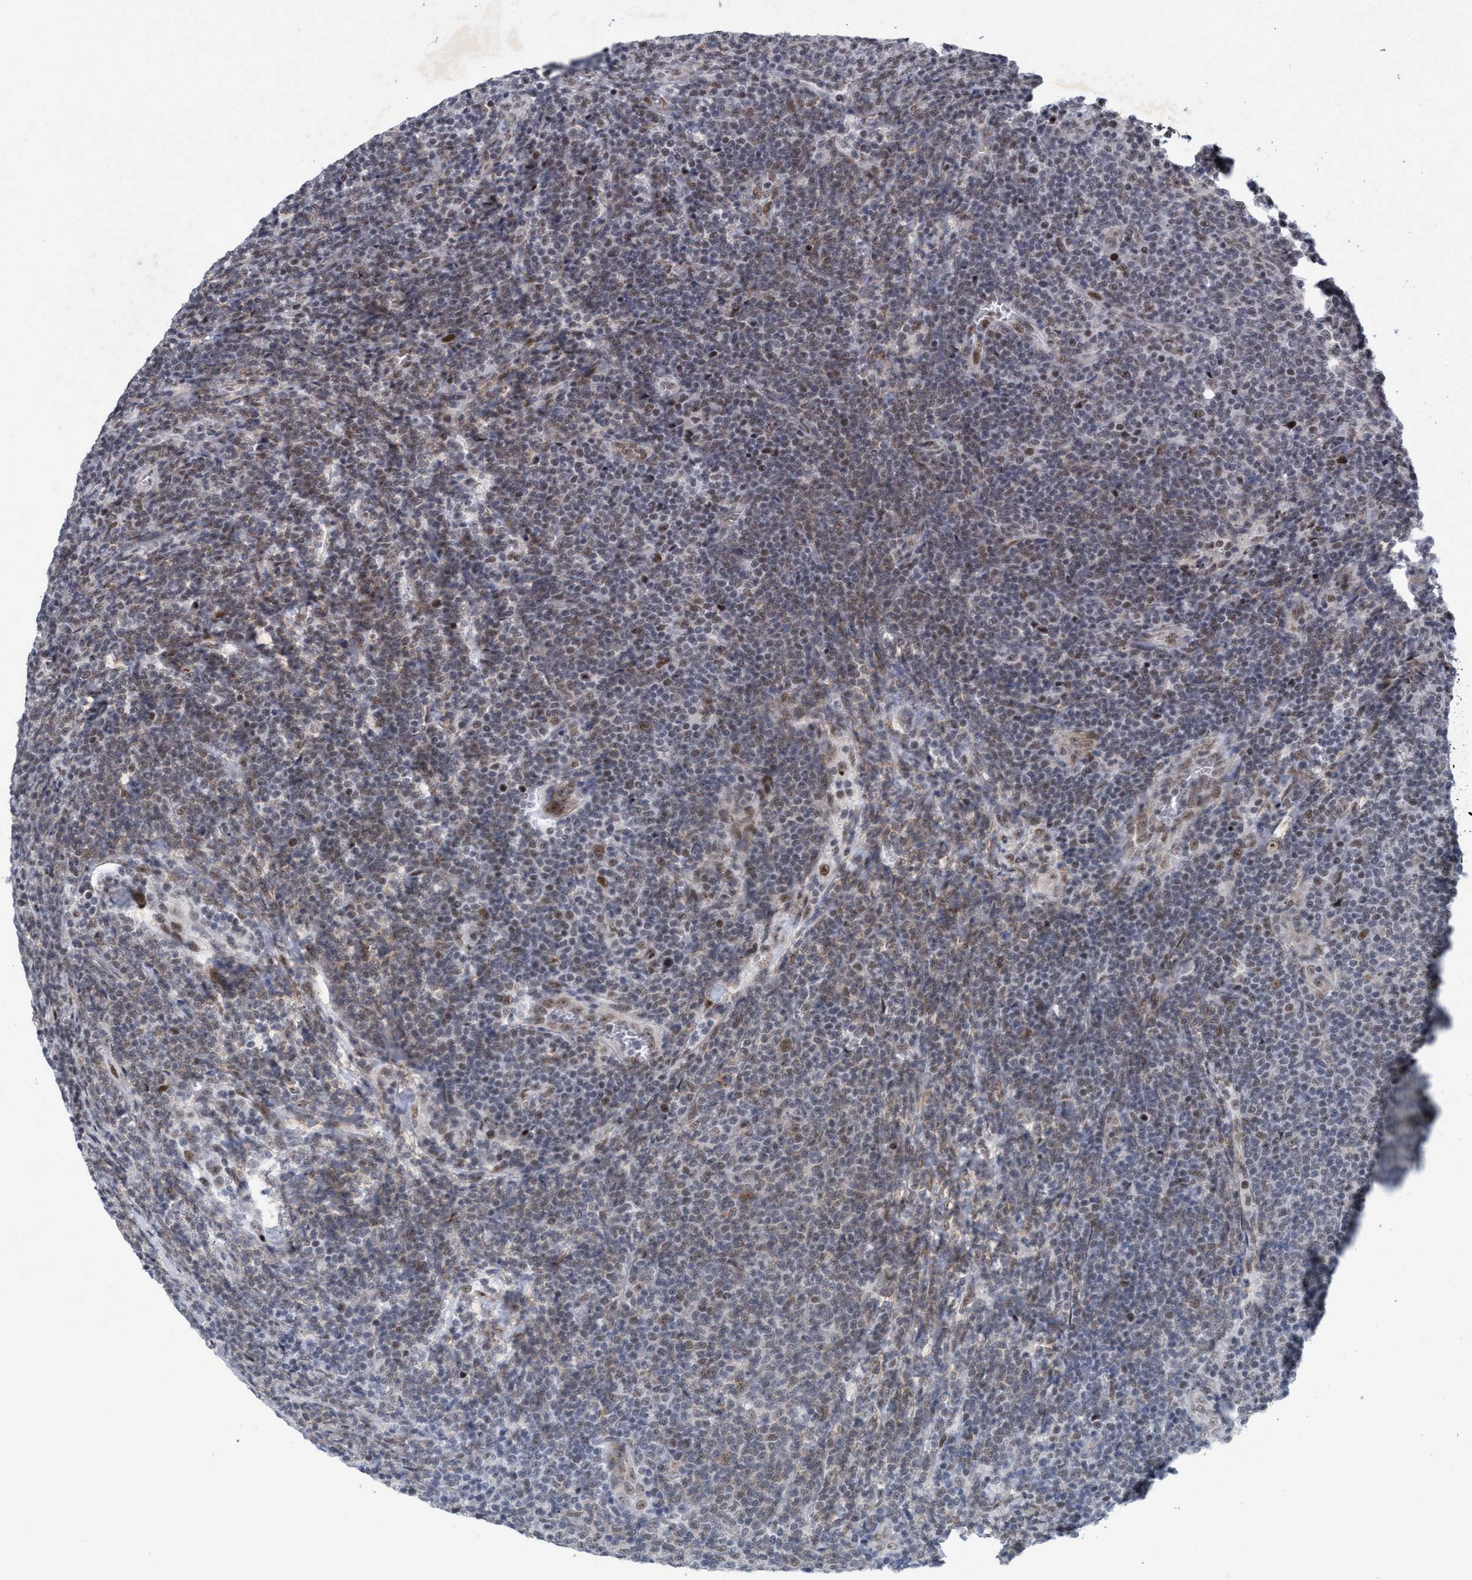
{"staining": {"intensity": "weak", "quantity": "25%-75%", "location": "cytoplasmic/membranous"}, "tissue": "lymphoma", "cell_type": "Tumor cells", "image_type": "cancer", "snomed": [{"axis": "morphology", "description": "Malignant lymphoma, non-Hodgkin's type, Low grade"}, {"axis": "topography", "description": "Lymph node"}], "caption": "This photomicrograph displays immunohistochemistry (IHC) staining of lymphoma, with low weak cytoplasmic/membranous positivity in about 25%-75% of tumor cells.", "gene": "GLT6D1", "patient": {"sex": "male", "age": 66}}